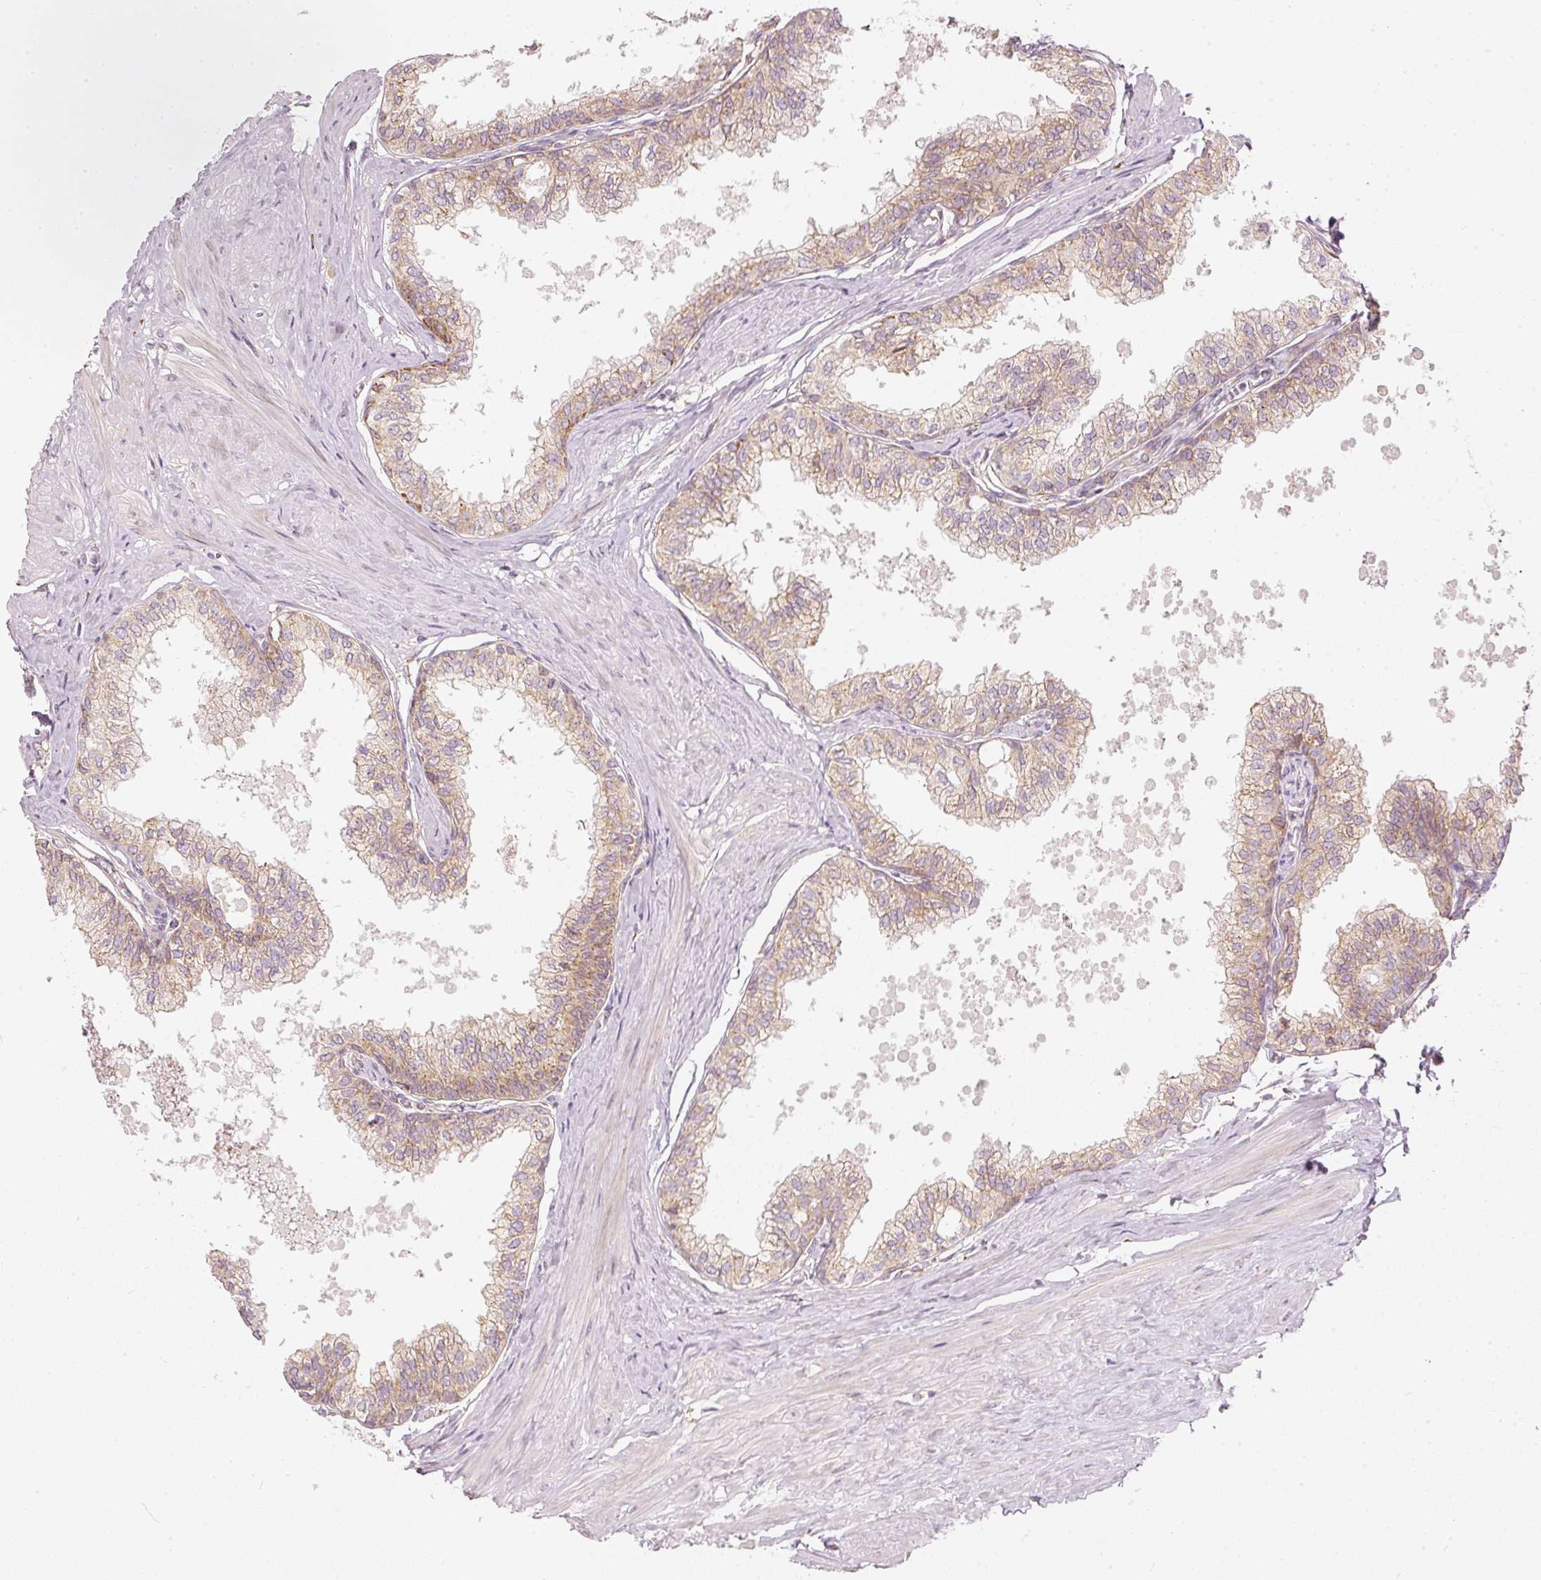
{"staining": {"intensity": "moderate", "quantity": "25%-75%", "location": "cytoplasmic/membranous"}, "tissue": "seminal vesicle", "cell_type": "Glandular cells", "image_type": "normal", "snomed": [{"axis": "morphology", "description": "Normal tissue, NOS"}, {"axis": "topography", "description": "Prostate"}, {"axis": "topography", "description": "Seminal veicle"}], "caption": "This micrograph demonstrates unremarkable seminal vesicle stained with IHC to label a protein in brown. The cytoplasmic/membranous of glandular cells show moderate positivity for the protein. Nuclei are counter-stained blue.", "gene": "SNAPC5", "patient": {"sex": "male", "age": 60}}